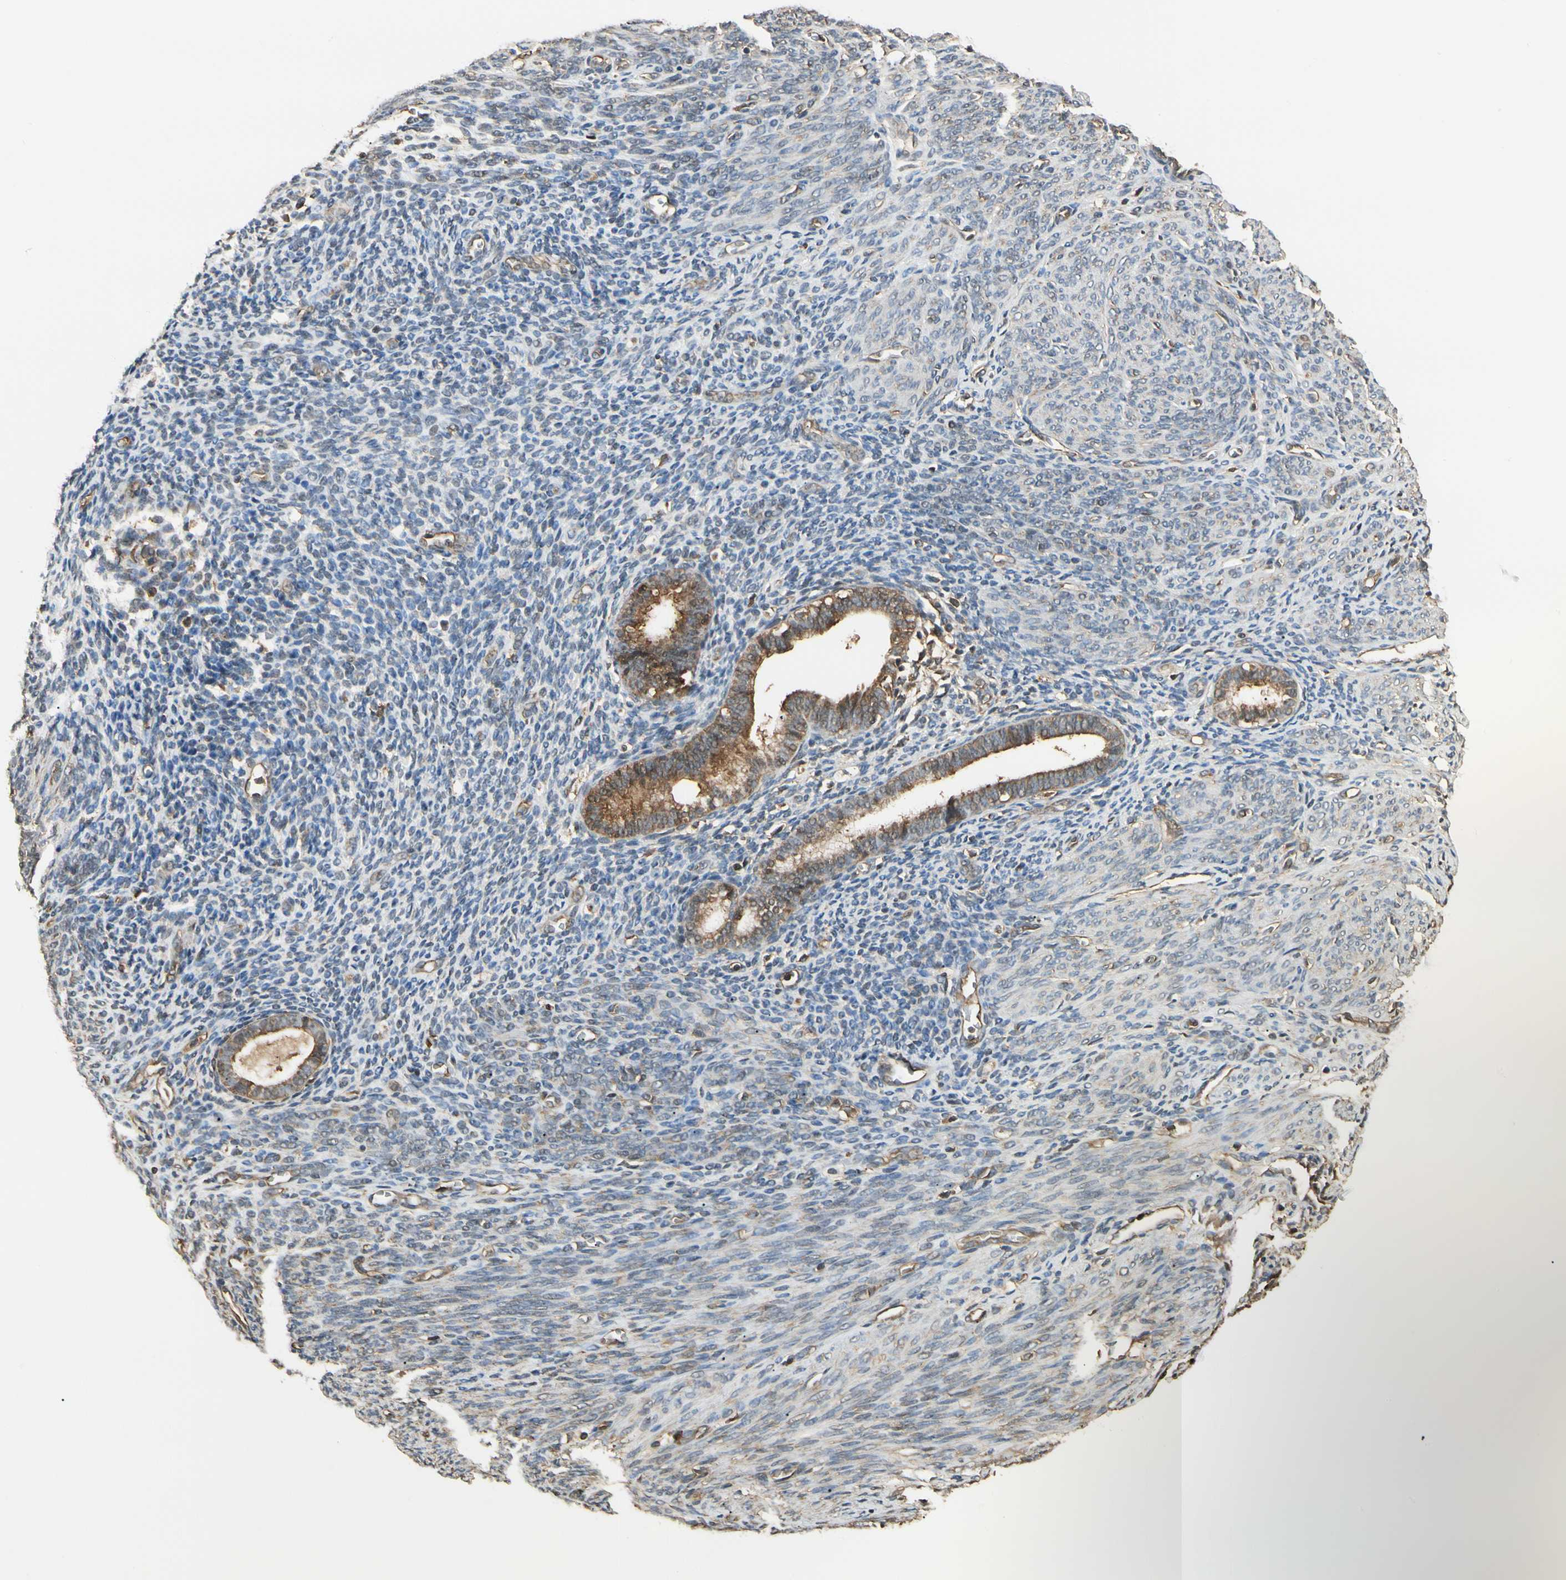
{"staining": {"intensity": "moderate", "quantity": "<25%", "location": "nuclear"}, "tissue": "endometrium", "cell_type": "Cells in endometrial stroma", "image_type": "normal", "snomed": [{"axis": "morphology", "description": "Normal tissue, NOS"}, {"axis": "topography", "description": "Uterus"}], "caption": "A brown stain shows moderate nuclear expression of a protein in cells in endometrial stroma of benign endometrium.", "gene": "YWHAE", "patient": {"sex": "female", "age": 83}}